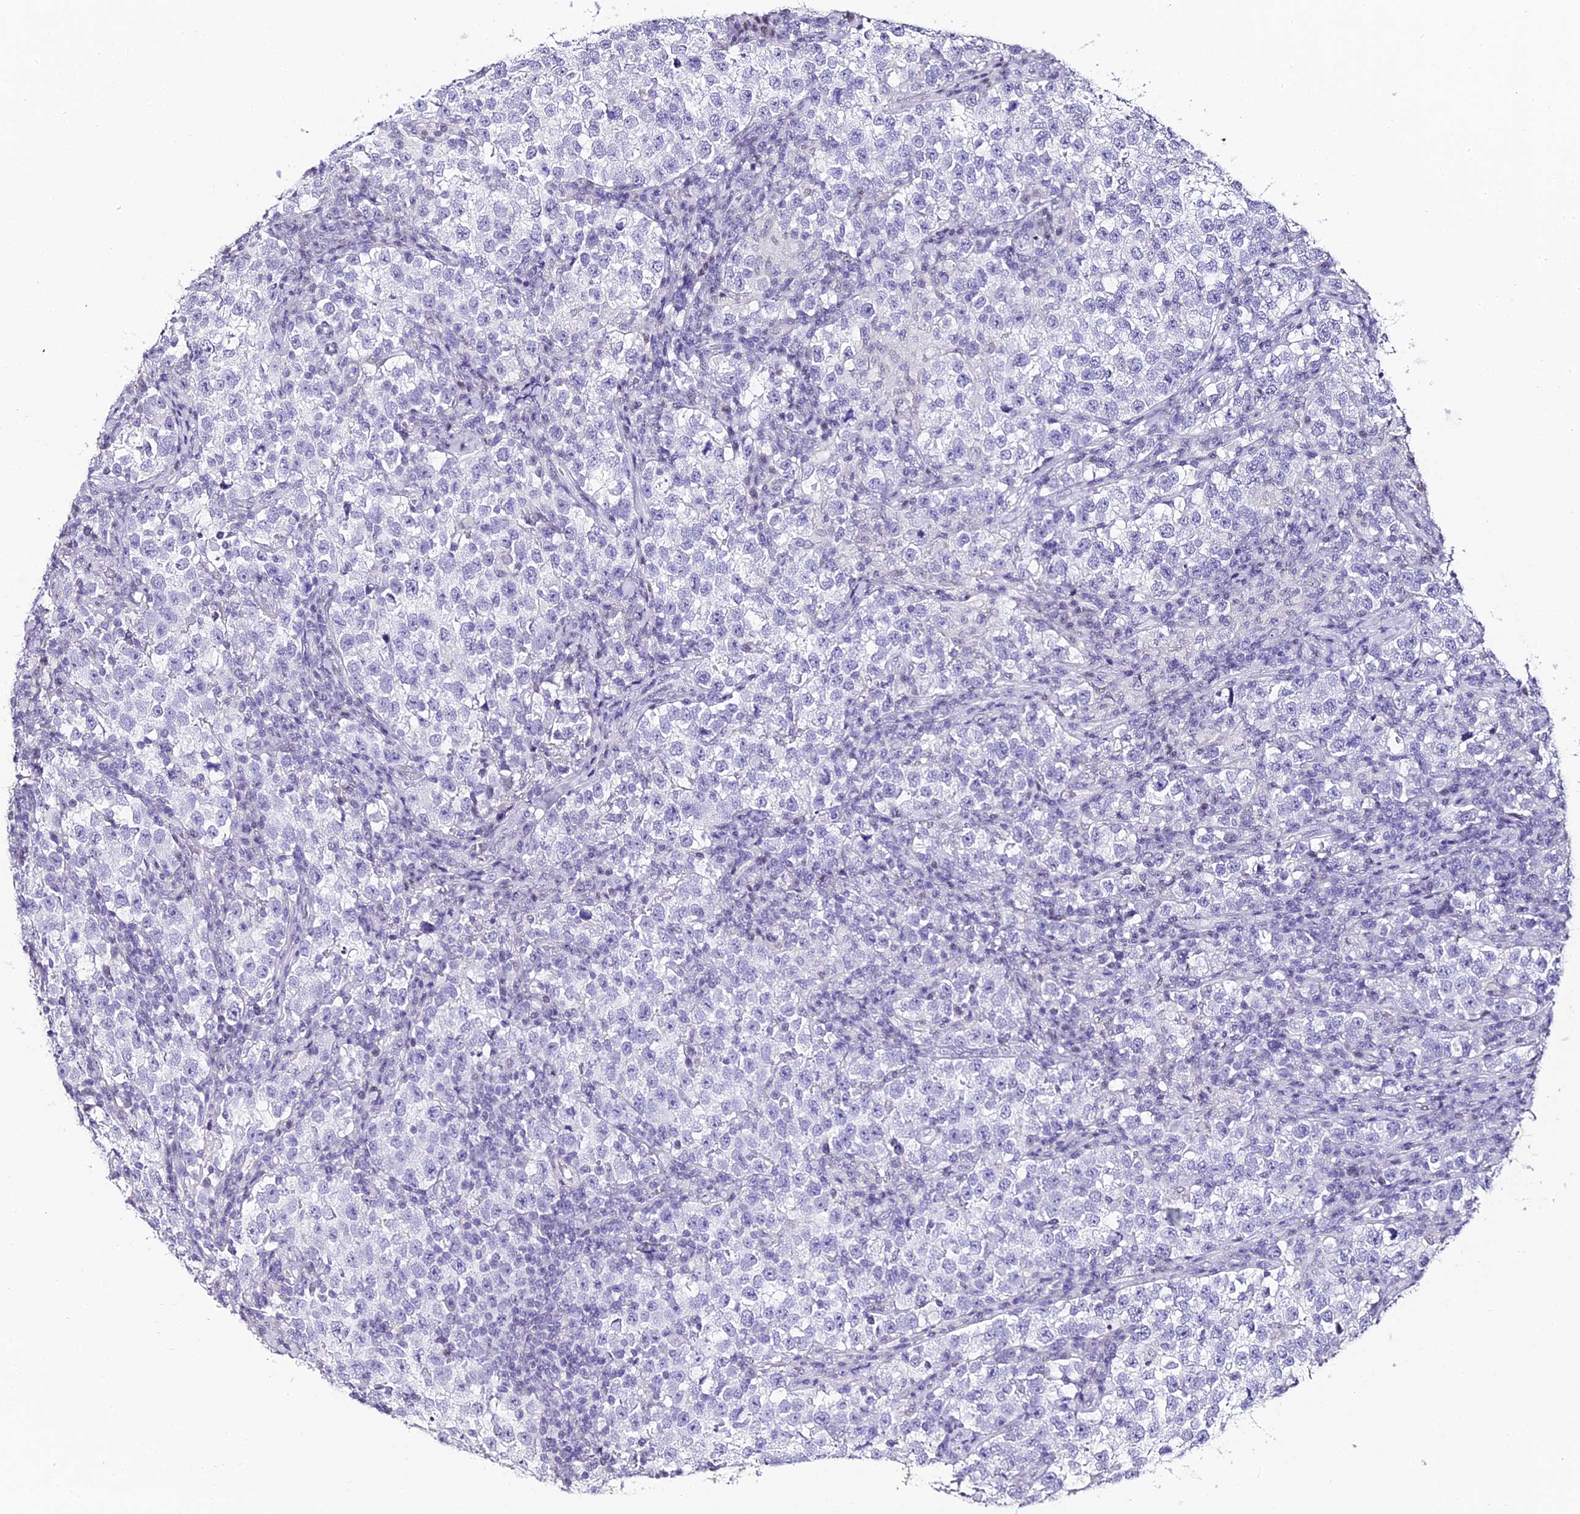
{"staining": {"intensity": "negative", "quantity": "none", "location": "none"}, "tissue": "testis cancer", "cell_type": "Tumor cells", "image_type": "cancer", "snomed": [{"axis": "morphology", "description": "Normal tissue, NOS"}, {"axis": "morphology", "description": "Seminoma, NOS"}, {"axis": "topography", "description": "Testis"}], "caption": "The histopathology image exhibits no significant expression in tumor cells of testis cancer (seminoma).", "gene": "ABHD14A-ACY1", "patient": {"sex": "male", "age": 43}}